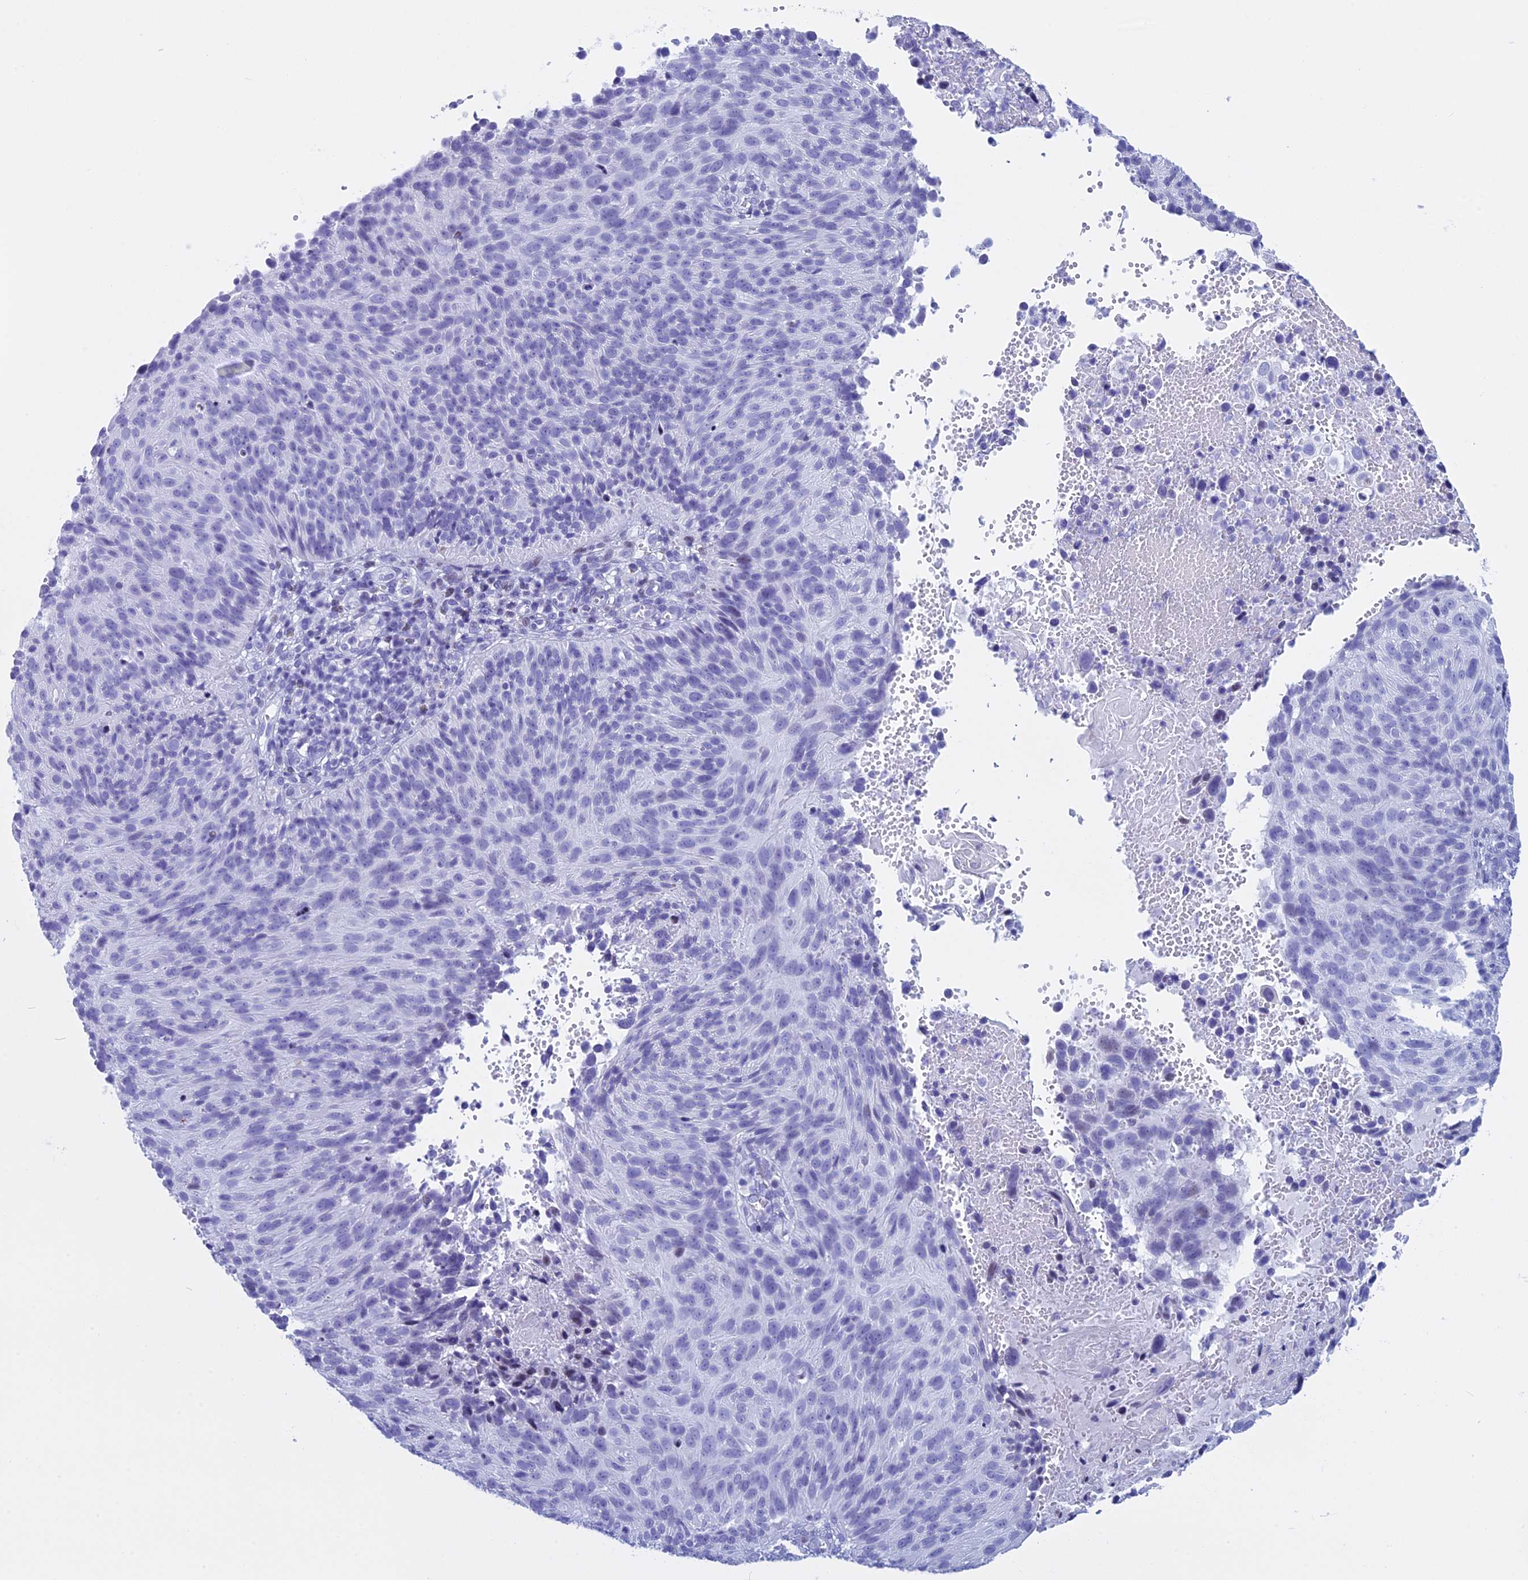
{"staining": {"intensity": "negative", "quantity": "none", "location": "none"}, "tissue": "cervical cancer", "cell_type": "Tumor cells", "image_type": "cancer", "snomed": [{"axis": "morphology", "description": "Squamous cell carcinoma, NOS"}, {"axis": "topography", "description": "Cervix"}], "caption": "A photomicrograph of human cervical squamous cell carcinoma is negative for staining in tumor cells.", "gene": "KCTD21", "patient": {"sex": "female", "age": 74}}